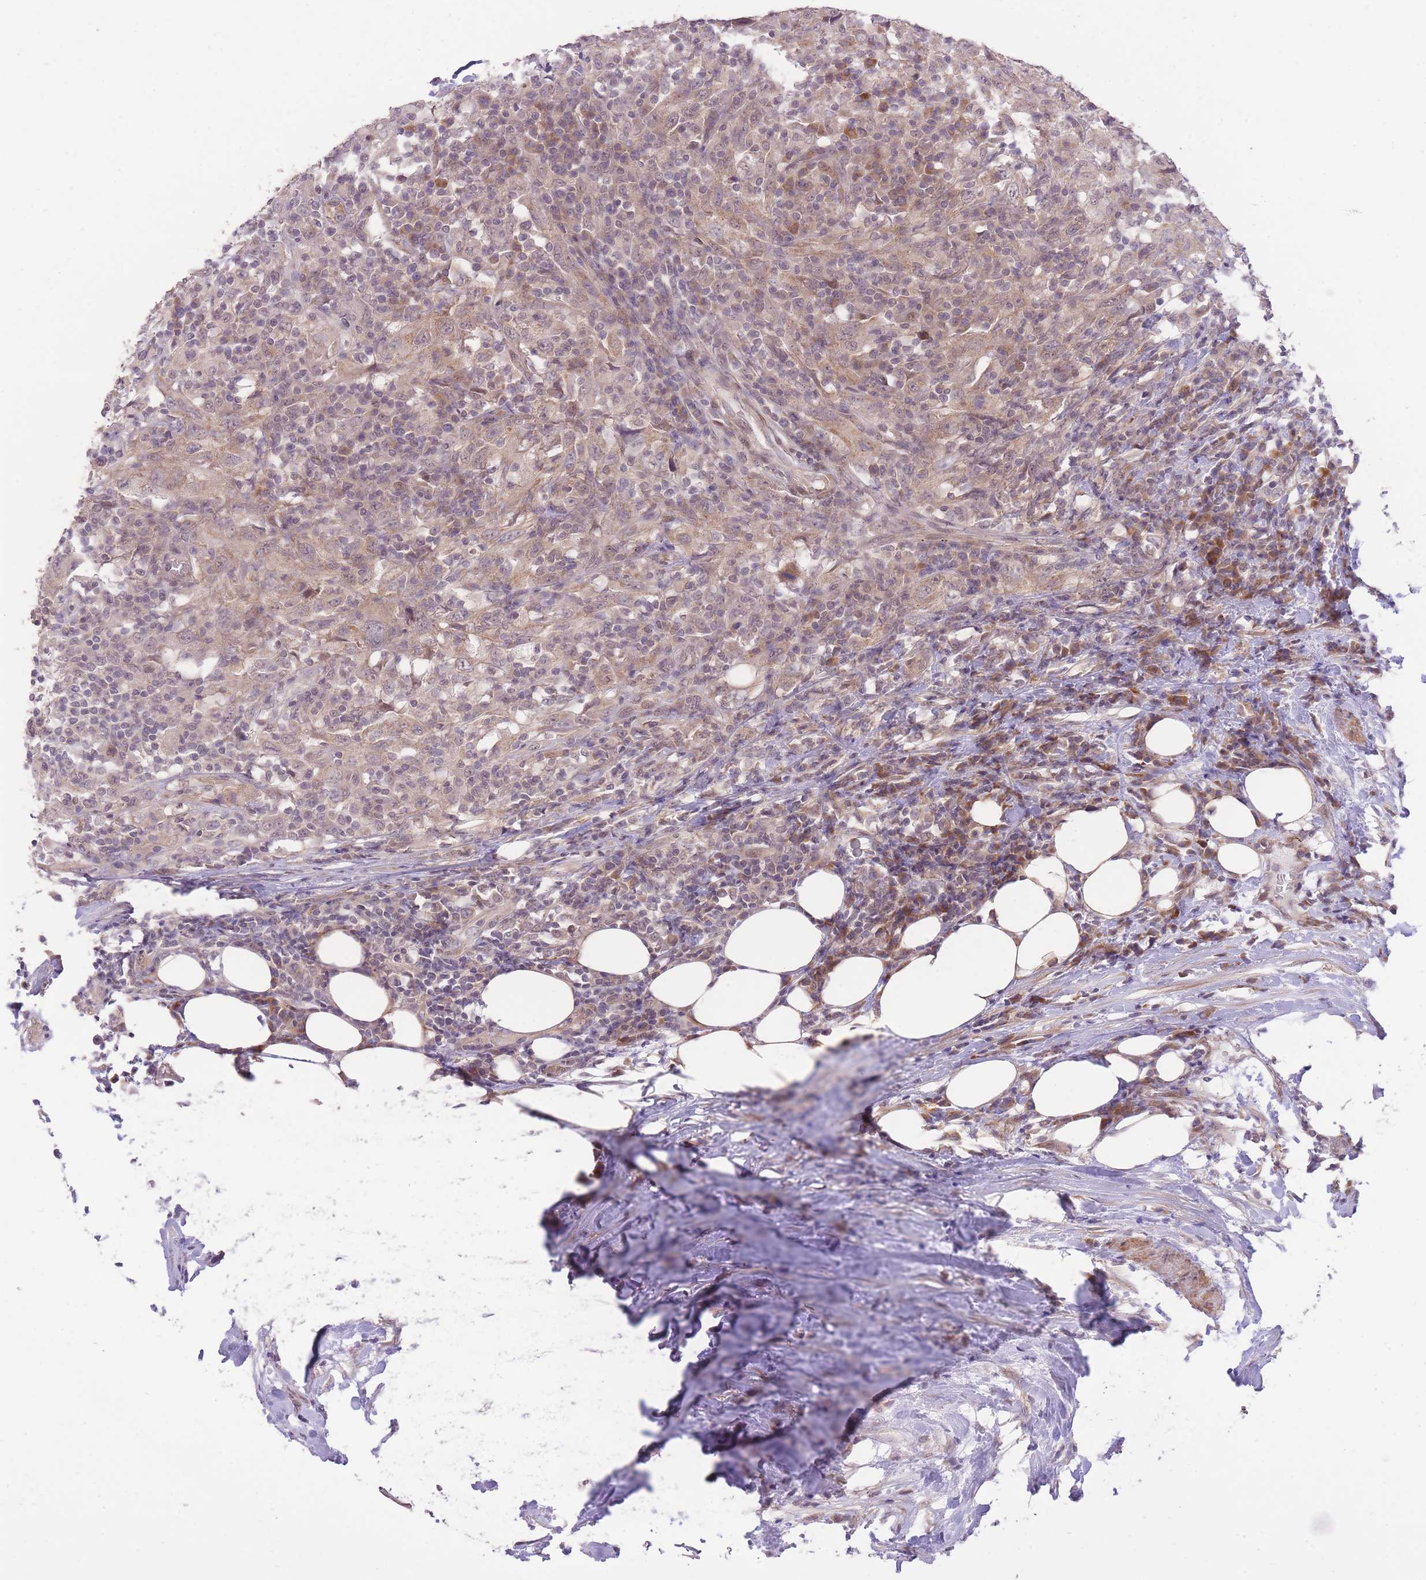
{"staining": {"intensity": "weak", "quantity": "<25%", "location": "cytoplasmic/membranous"}, "tissue": "urothelial cancer", "cell_type": "Tumor cells", "image_type": "cancer", "snomed": [{"axis": "morphology", "description": "Urothelial carcinoma, High grade"}, {"axis": "topography", "description": "Urinary bladder"}], "caption": "Urothelial cancer was stained to show a protein in brown. There is no significant staining in tumor cells.", "gene": "ELOA2", "patient": {"sex": "male", "age": 61}}